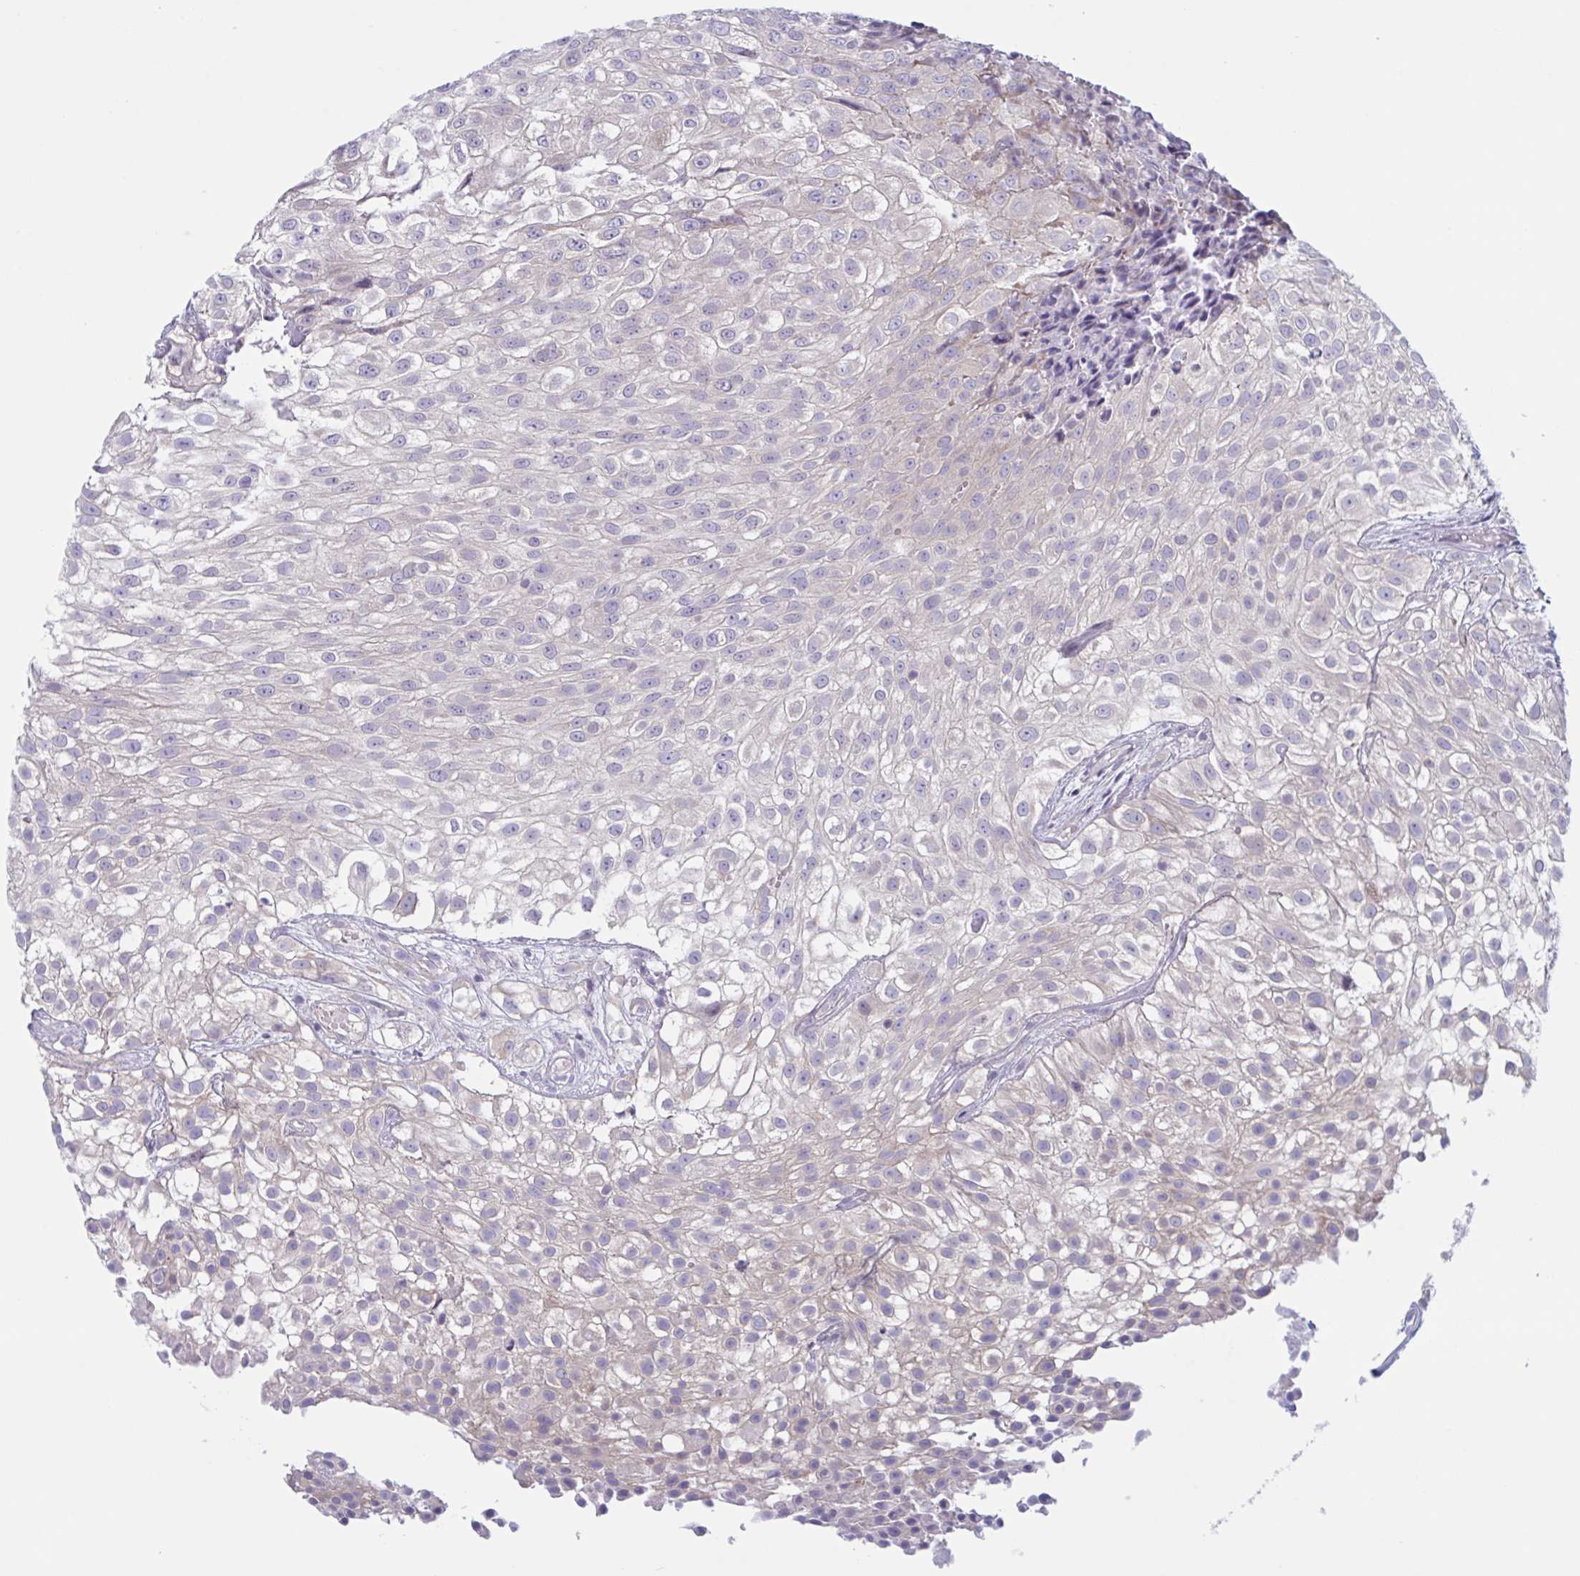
{"staining": {"intensity": "negative", "quantity": "none", "location": "none"}, "tissue": "urothelial cancer", "cell_type": "Tumor cells", "image_type": "cancer", "snomed": [{"axis": "morphology", "description": "Urothelial carcinoma, High grade"}, {"axis": "topography", "description": "Urinary bladder"}], "caption": "Immunohistochemistry micrograph of neoplastic tissue: human urothelial cancer stained with DAB (3,3'-diaminobenzidine) reveals no significant protein positivity in tumor cells. (Brightfield microscopy of DAB immunohistochemistry (IHC) at high magnification).", "gene": "NAA30", "patient": {"sex": "male", "age": 56}}